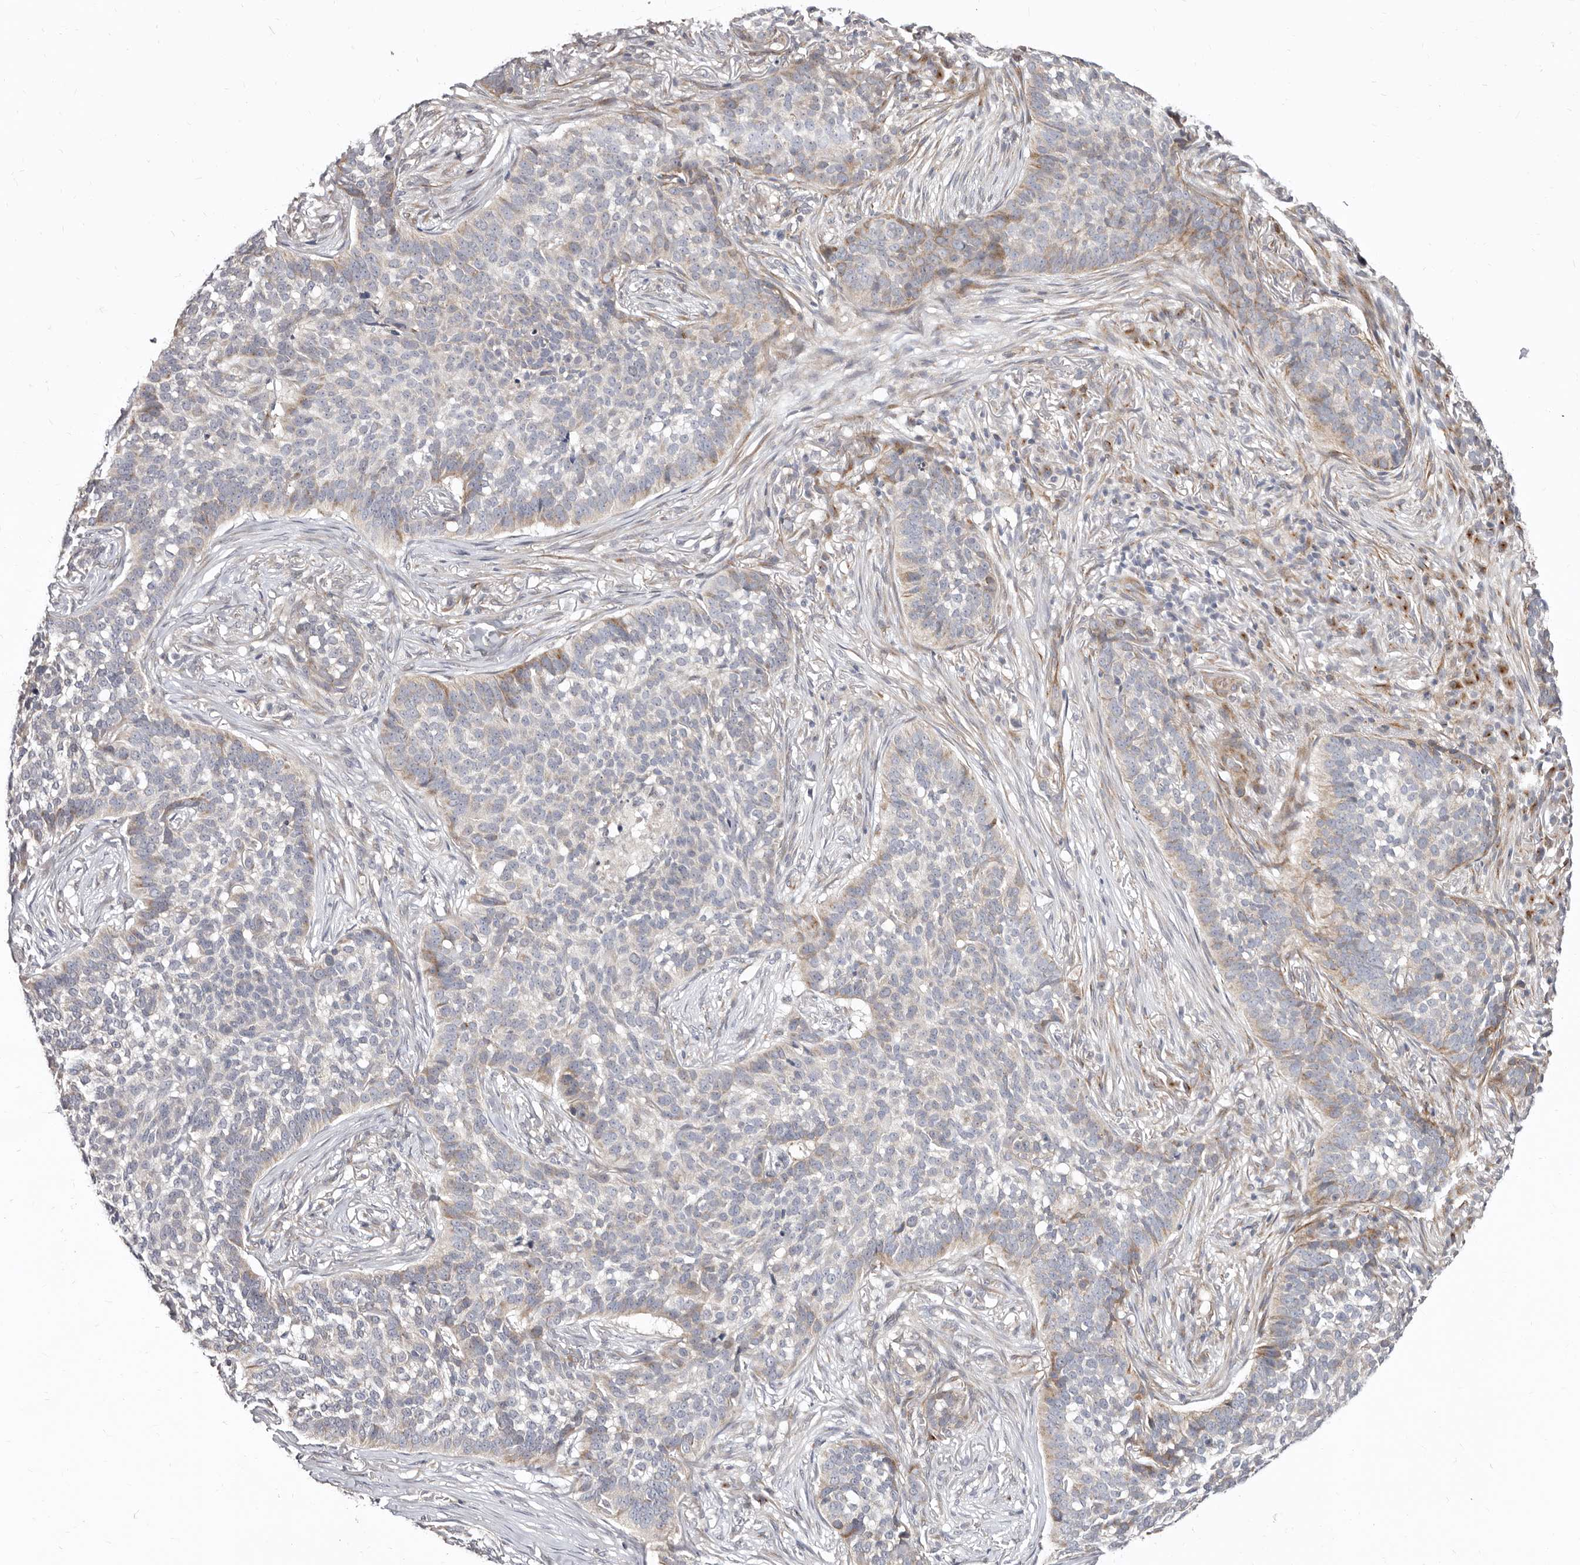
{"staining": {"intensity": "weak", "quantity": "<25%", "location": "cytoplasmic/membranous"}, "tissue": "skin cancer", "cell_type": "Tumor cells", "image_type": "cancer", "snomed": [{"axis": "morphology", "description": "Basal cell carcinoma"}, {"axis": "topography", "description": "Skin"}], "caption": "The IHC histopathology image has no significant positivity in tumor cells of skin cancer tissue.", "gene": "KLHL4", "patient": {"sex": "male", "age": 85}}